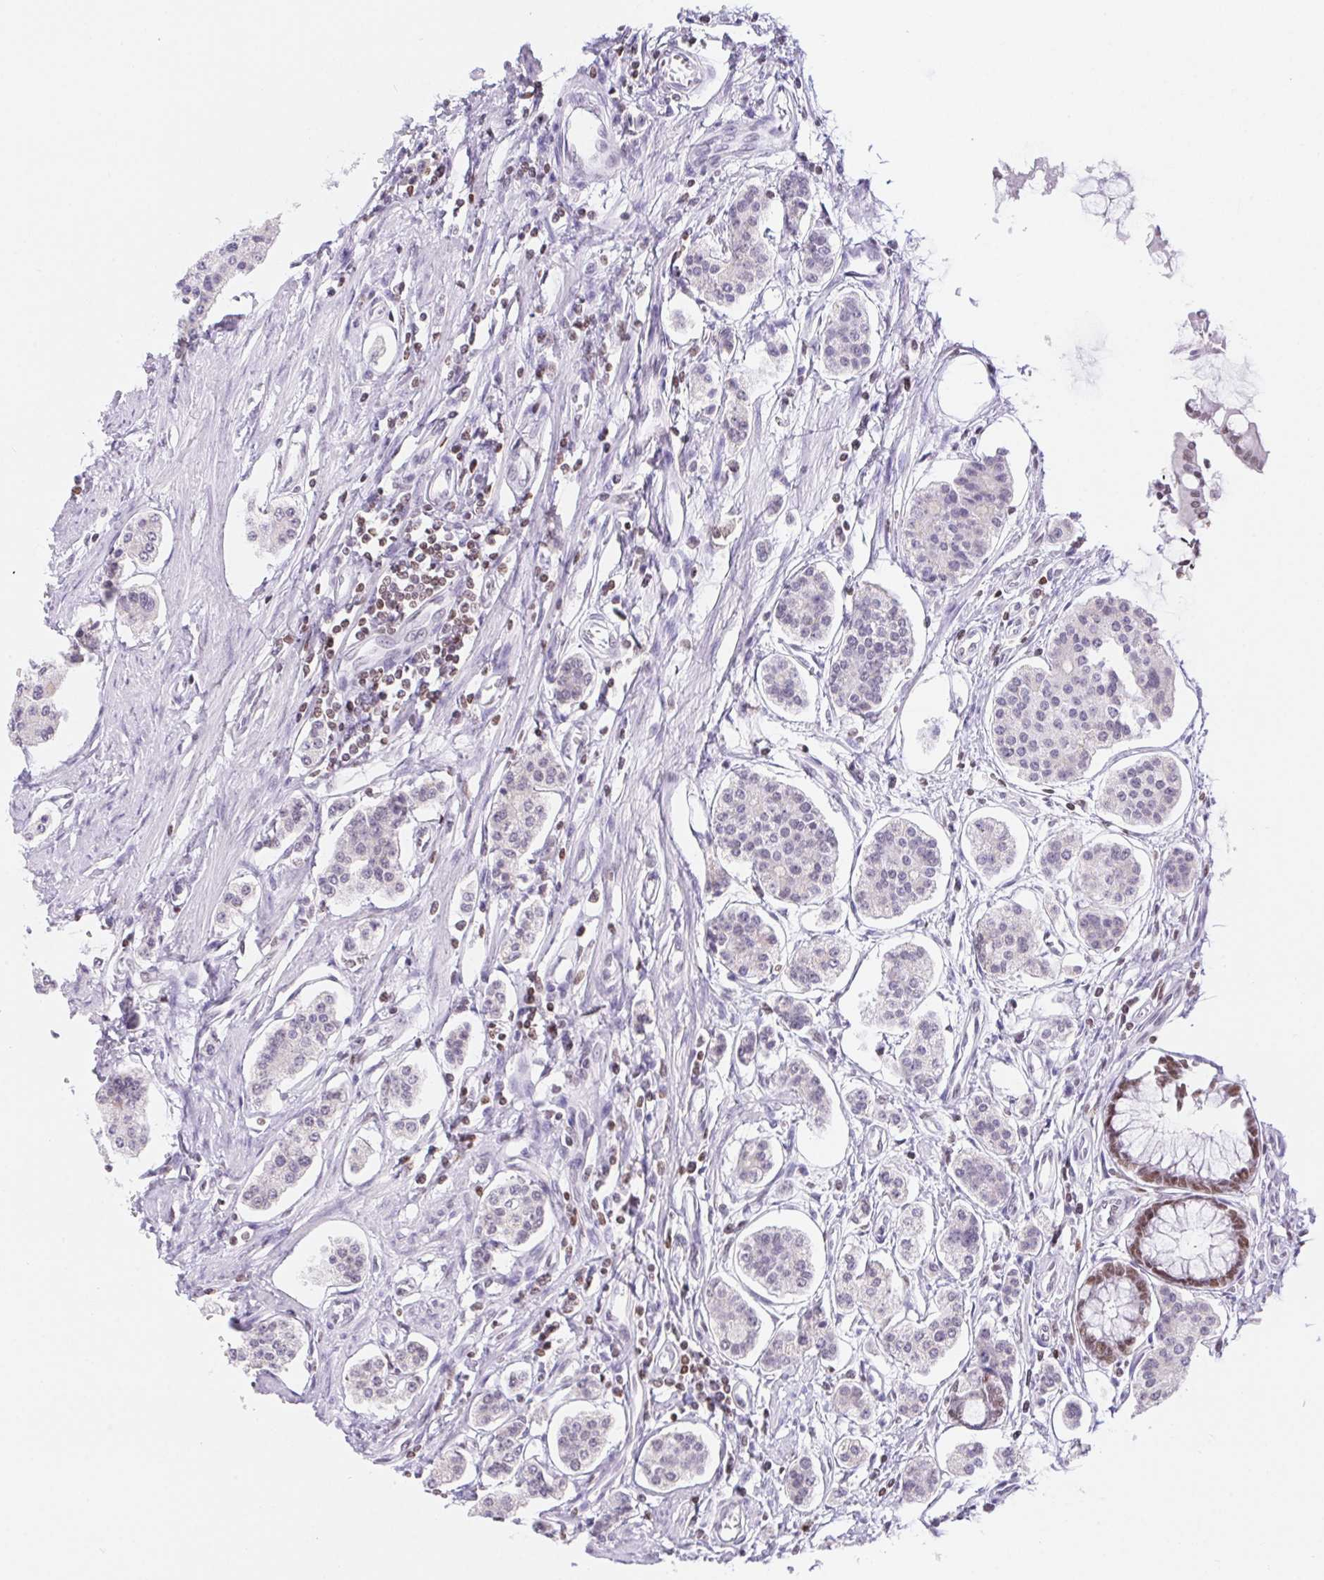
{"staining": {"intensity": "negative", "quantity": "none", "location": "none"}, "tissue": "carcinoid", "cell_type": "Tumor cells", "image_type": "cancer", "snomed": [{"axis": "morphology", "description": "Carcinoid, malignant, NOS"}, {"axis": "topography", "description": "Small intestine"}], "caption": "IHC photomicrograph of human malignant carcinoid stained for a protein (brown), which demonstrates no staining in tumor cells.", "gene": "POLD3", "patient": {"sex": "female", "age": 65}}